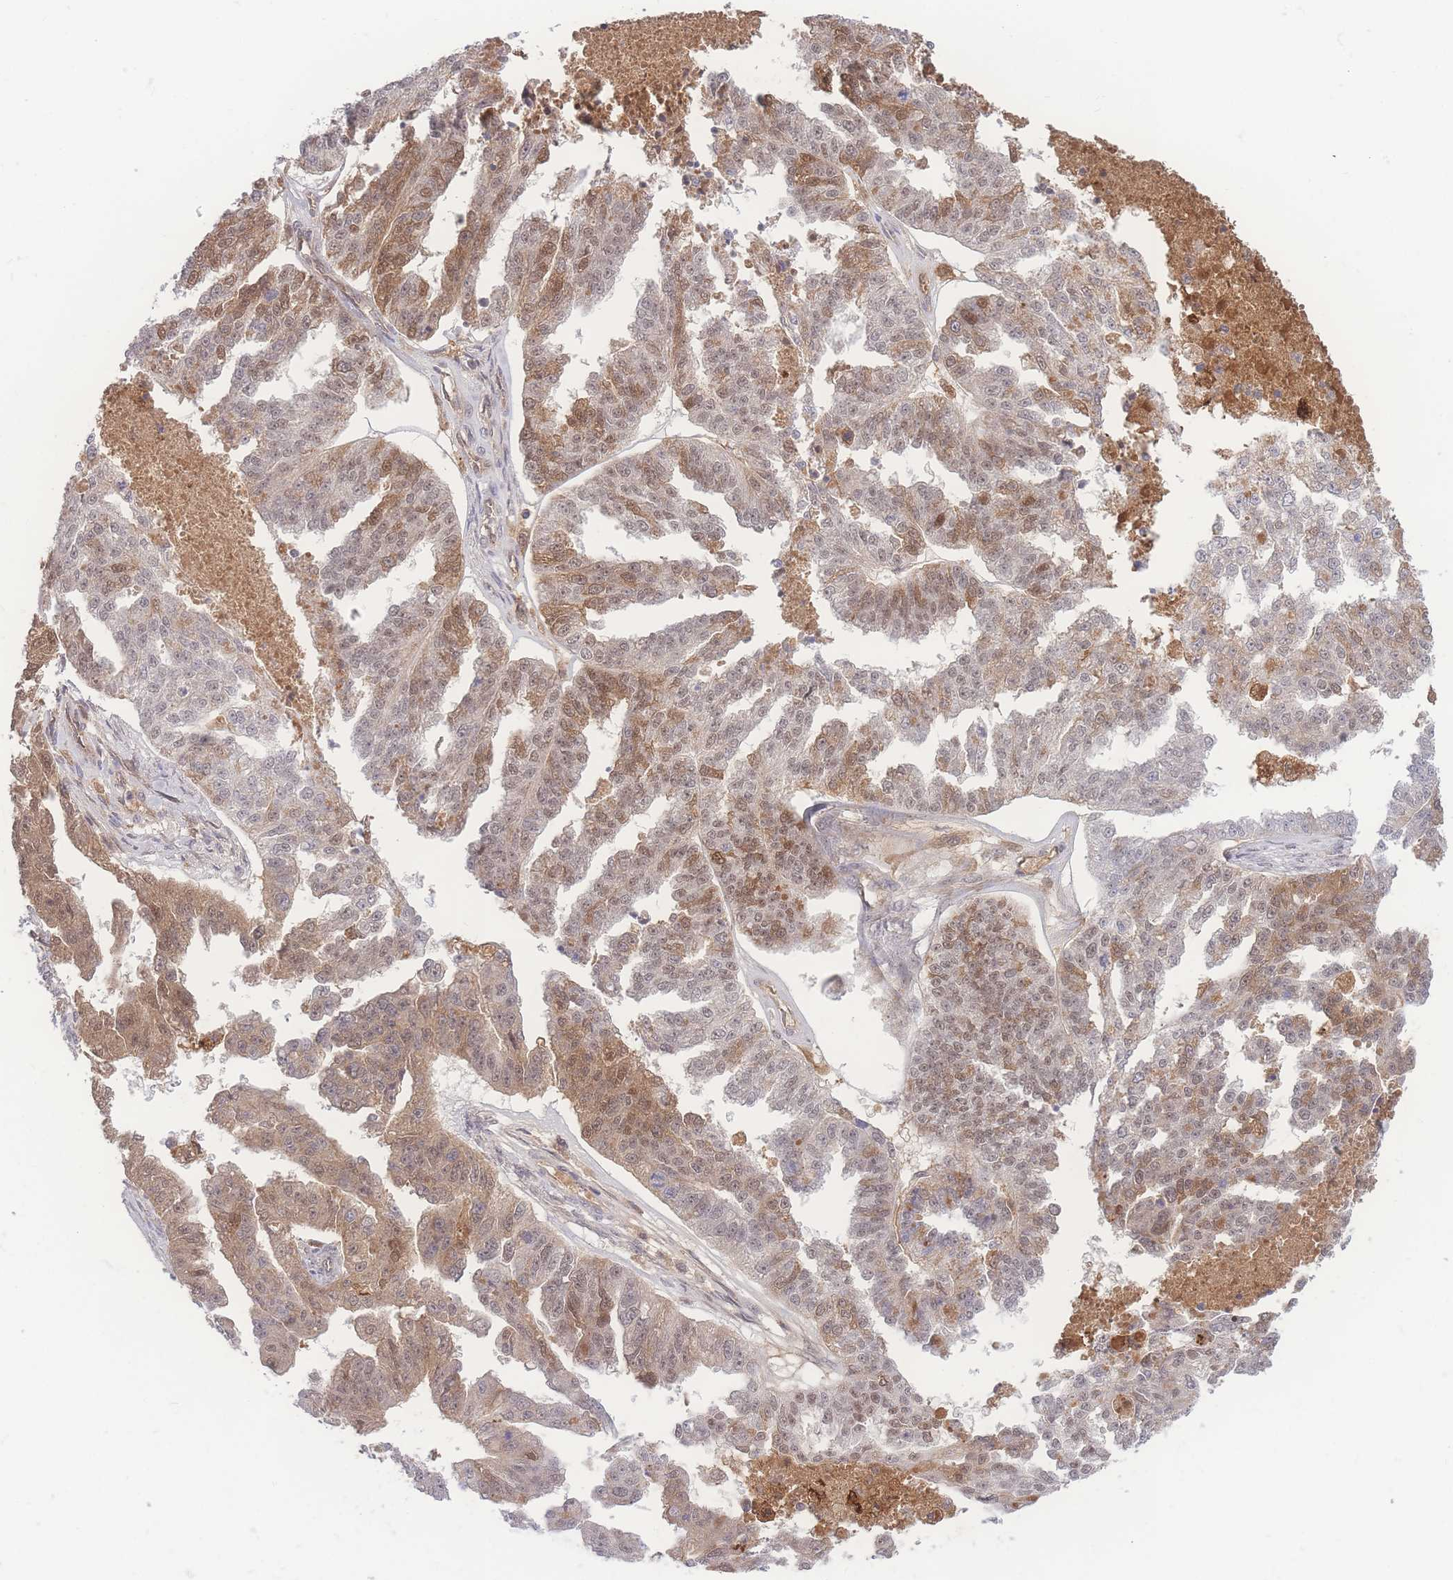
{"staining": {"intensity": "moderate", "quantity": "25%-75%", "location": "cytoplasmic/membranous,nuclear"}, "tissue": "ovarian cancer", "cell_type": "Tumor cells", "image_type": "cancer", "snomed": [{"axis": "morphology", "description": "Cystadenocarcinoma, serous, NOS"}, {"axis": "topography", "description": "Ovary"}], "caption": "IHC micrograph of neoplastic tissue: human ovarian cancer (serous cystadenocarcinoma) stained using IHC exhibits medium levels of moderate protein expression localized specifically in the cytoplasmic/membranous and nuclear of tumor cells, appearing as a cytoplasmic/membranous and nuclear brown color.", "gene": "RAVER1", "patient": {"sex": "female", "age": 58}}